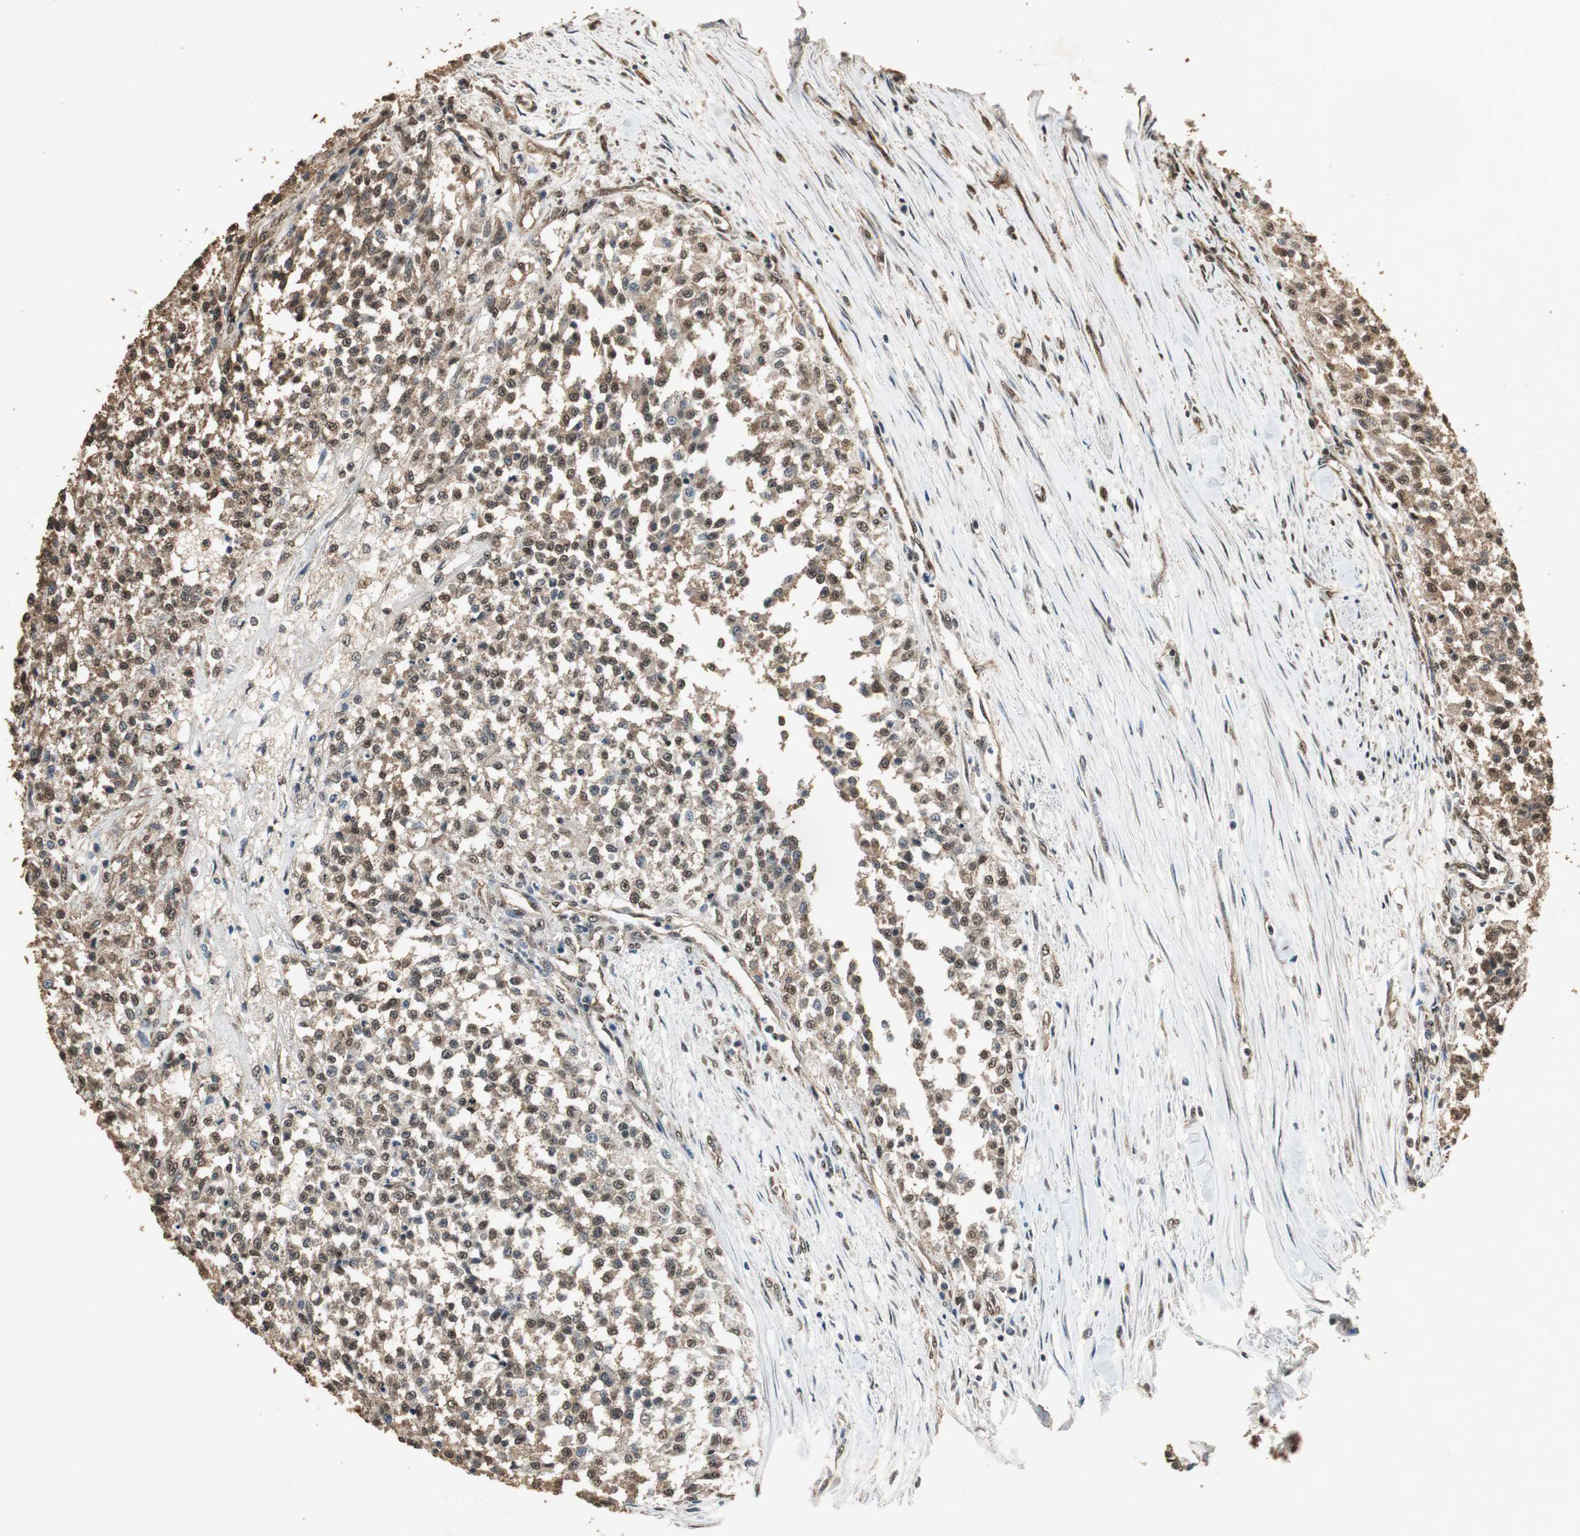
{"staining": {"intensity": "moderate", "quantity": ">75%", "location": "cytoplasmic/membranous,nuclear"}, "tissue": "testis cancer", "cell_type": "Tumor cells", "image_type": "cancer", "snomed": [{"axis": "morphology", "description": "Seminoma, NOS"}, {"axis": "topography", "description": "Testis"}], "caption": "DAB immunohistochemical staining of human testis cancer (seminoma) reveals moderate cytoplasmic/membranous and nuclear protein expression in about >75% of tumor cells.", "gene": "PPP1R13B", "patient": {"sex": "male", "age": 59}}